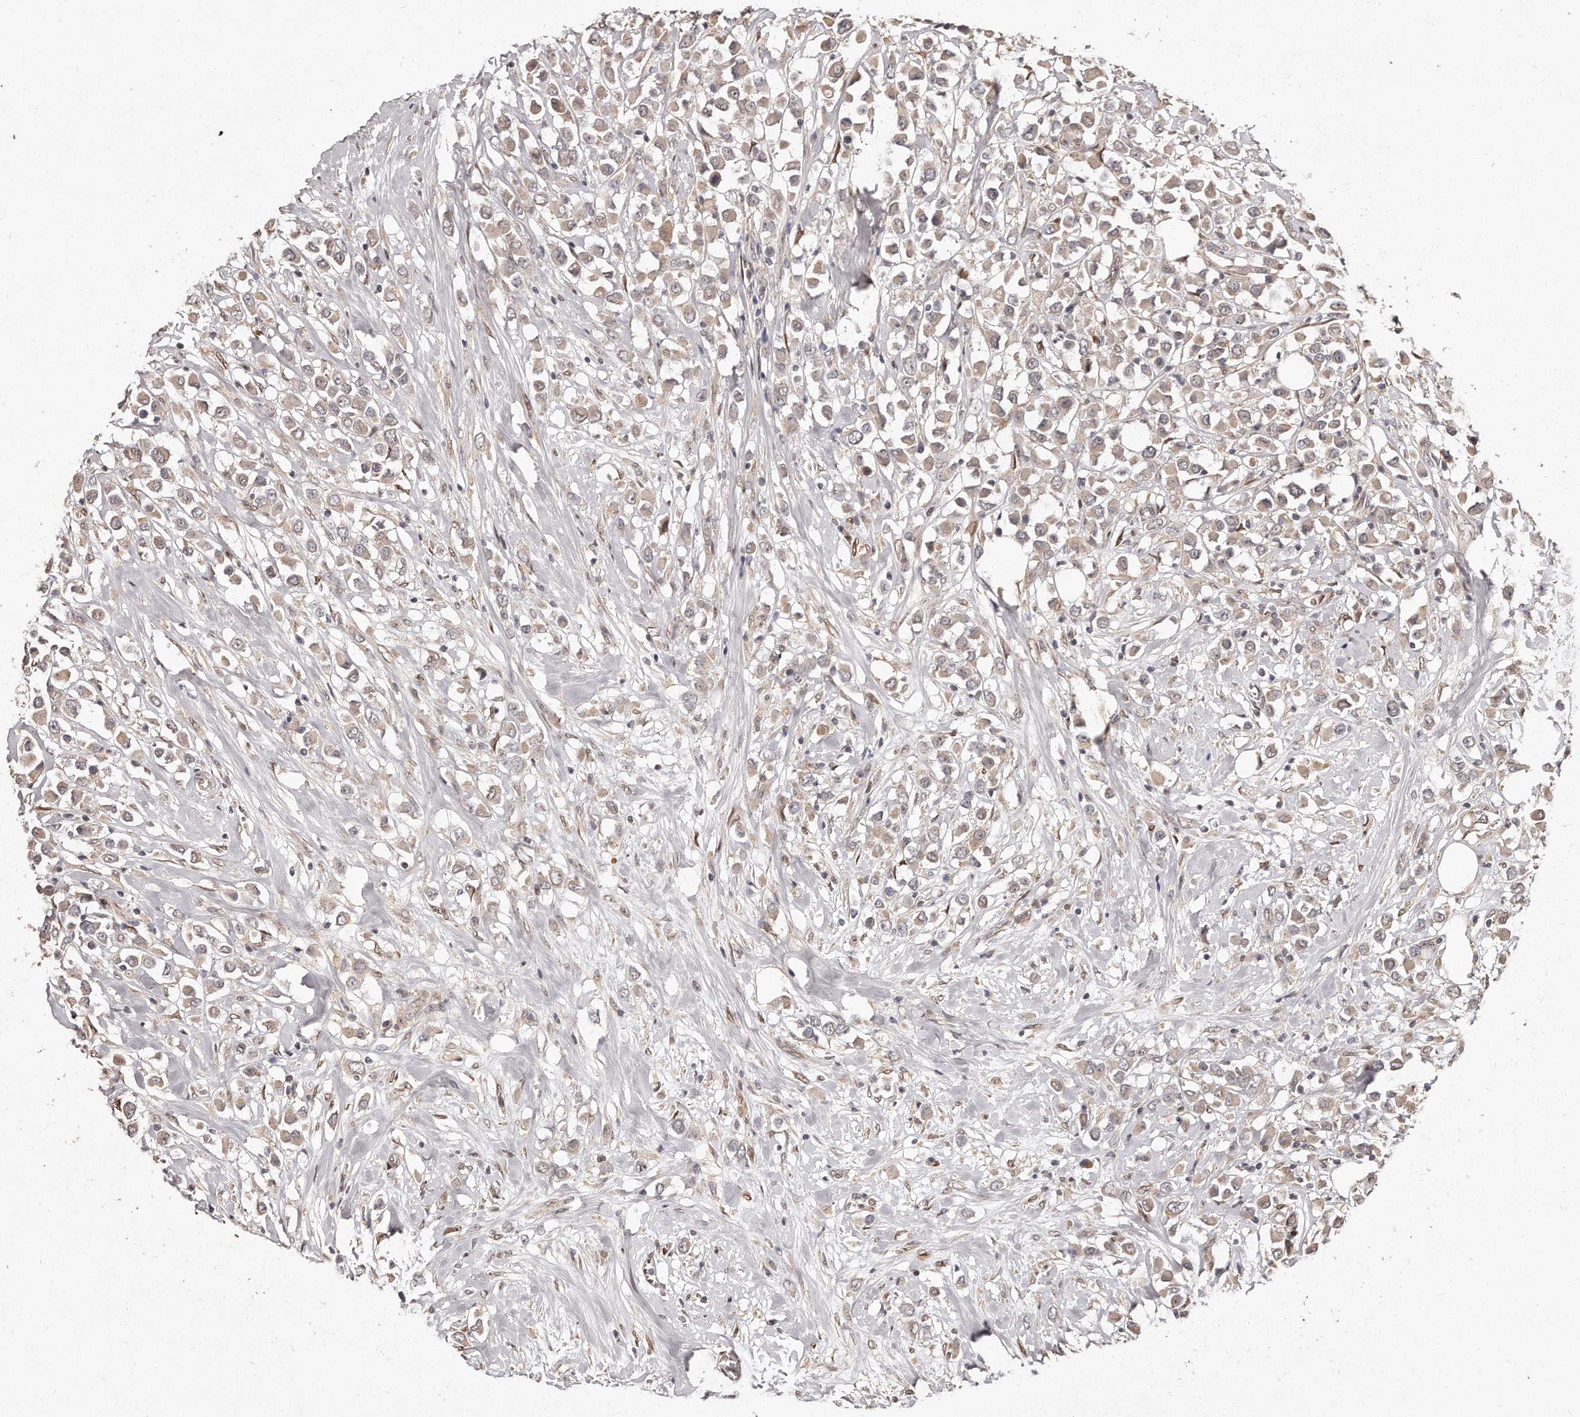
{"staining": {"intensity": "weak", "quantity": ">75%", "location": "cytoplasmic/membranous"}, "tissue": "breast cancer", "cell_type": "Tumor cells", "image_type": "cancer", "snomed": [{"axis": "morphology", "description": "Duct carcinoma"}, {"axis": "topography", "description": "Breast"}], "caption": "Immunohistochemistry of breast cancer (invasive ductal carcinoma) demonstrates low levels of weak cytoplasmic/membranous staining in about >75% of tumor cells.", "gene": "HASPIN", "patient": {"sex": "female", "age": 61}}